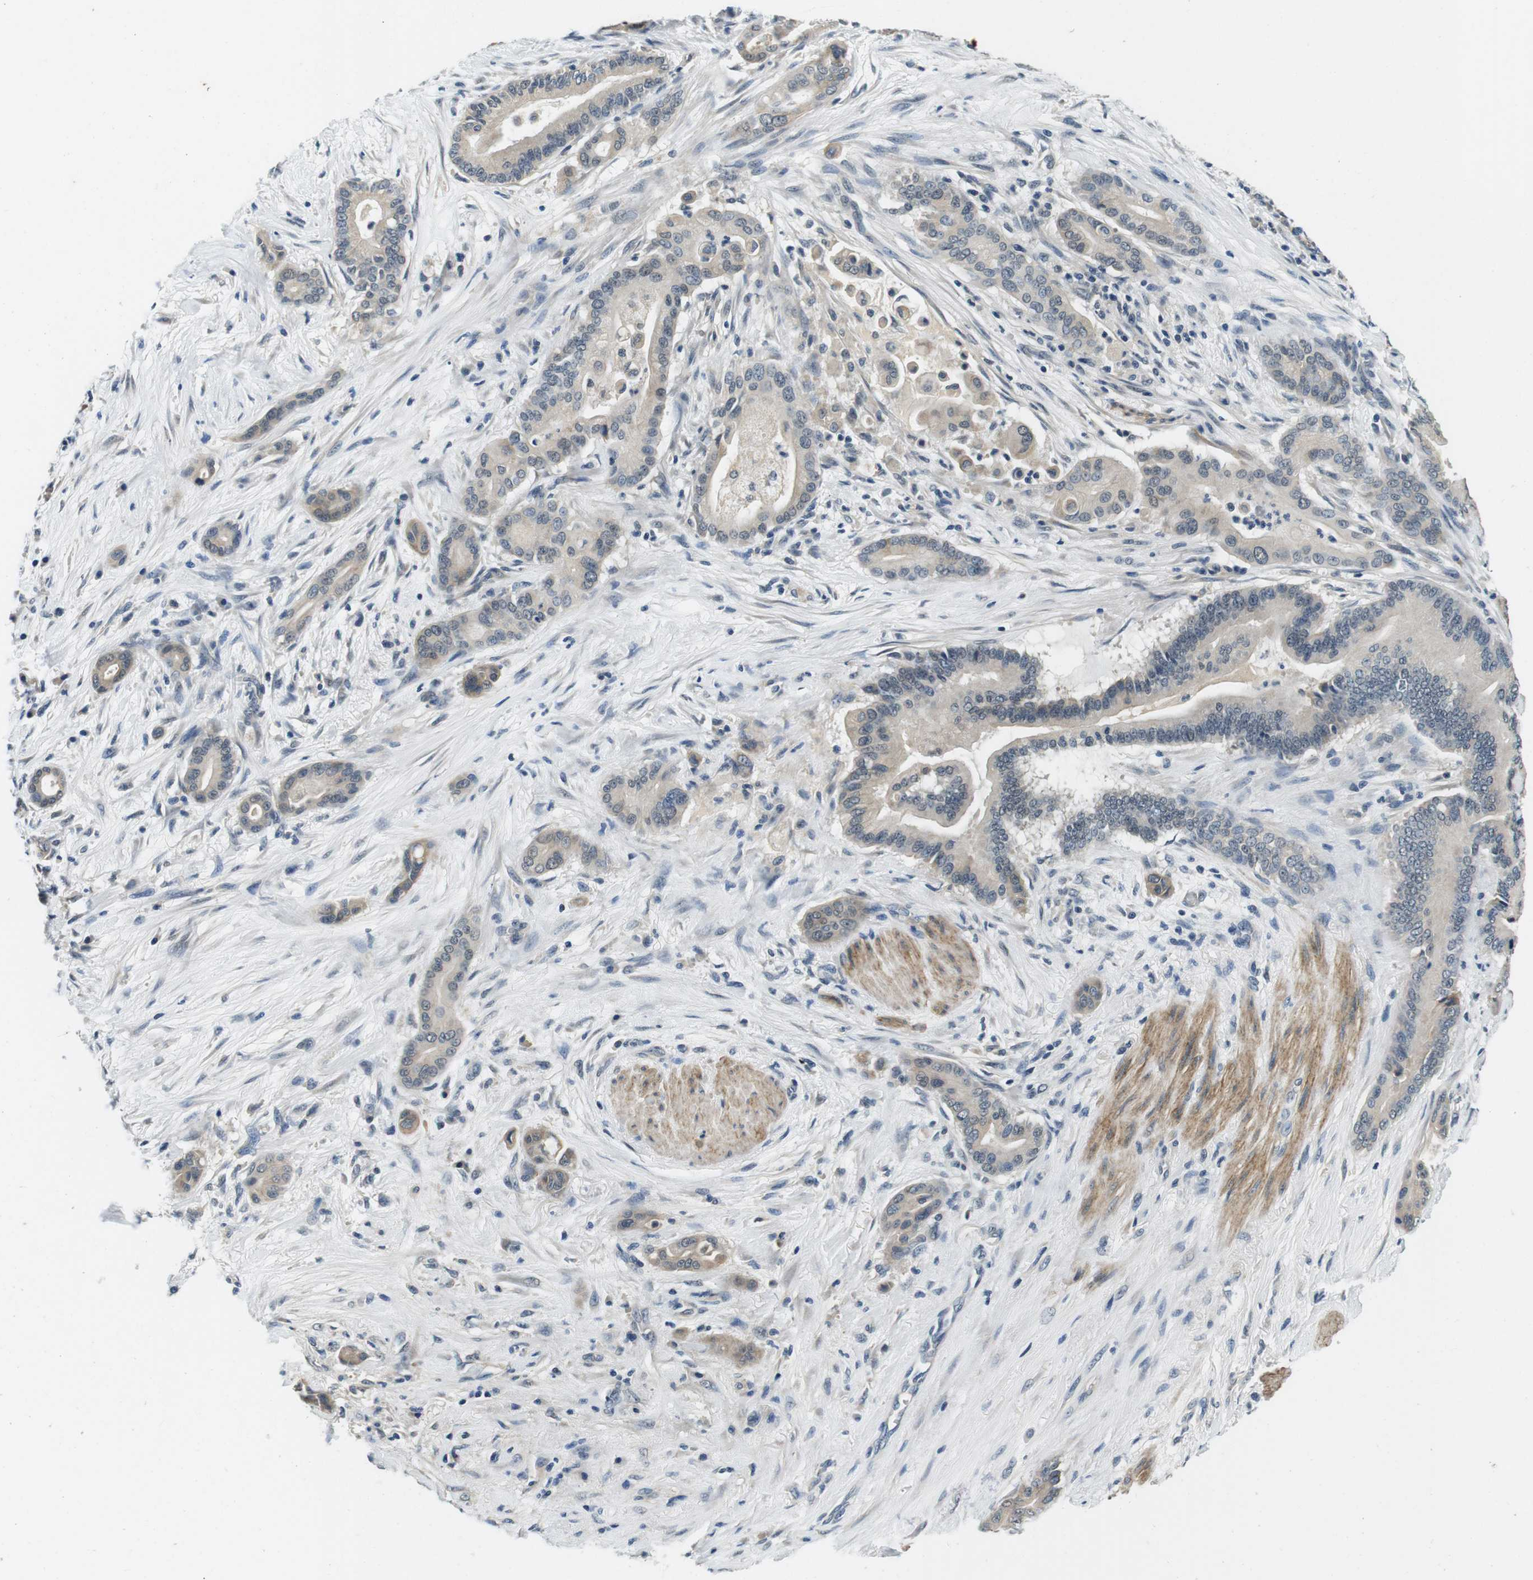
{"staining": {"intensity": "weak", "quantity": "25%-75%", "location": "cytoplasmic/membranous"}, "tissue": "pancreatic cancer", "cell_type": "Tumor cells", "image_type": "cancer", "snomed": [{"axis": "morphology", "description": "Normal tissue, NOS"}, {"axis": "morphology", "description": "Adenocarcinoma, NOS"}, {"axis": "topography", "description": "Pancreas"}], "caption": "The histopathology image shows a brown stain indicating the presence of a protein in the cytoplasmic/membranous of tumor cells in pancreatic cancer (adenocarcinoma).", "gene": "DTNA", "patient": {"sex": "male", "age": 63}}